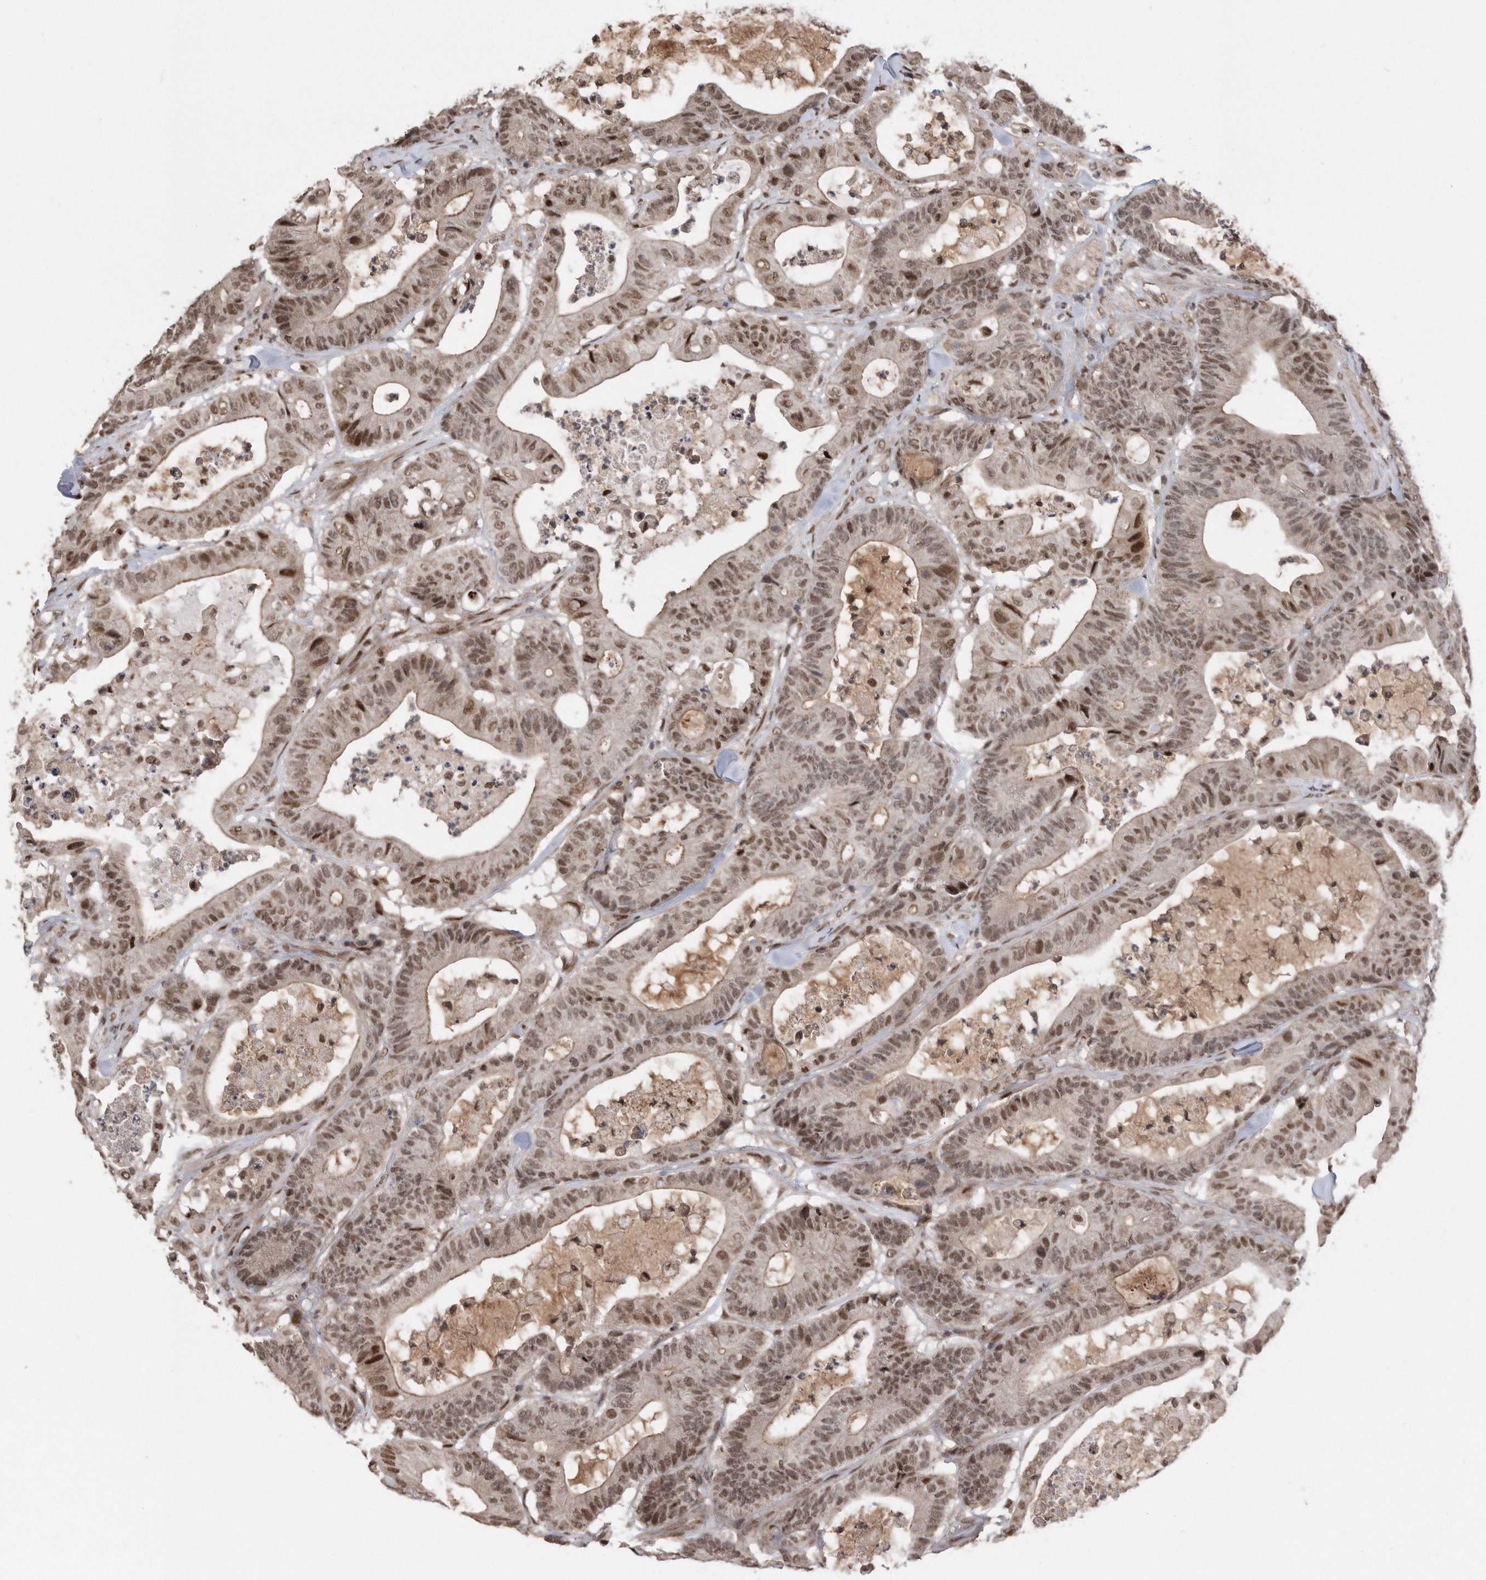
{"staining": {"intensity": "moderate", "quantity": ">75%", "location": "nuclear"}, "tissue": "colorectal cancer", "cell_type": "Tumor cells", "image_type": "cancer", "snomed": [{"axis": "morphology", "description": "Adenocarcinoma, NOS"}, {"axis": "topography", "description": "Colon"}], "caption": "Approximately >75% of tumor cells in human colorectal adenocarcinoma demonstrate moderate nuclear protein expression as visualized by brown immunohistochemical staining.", "gene": "TDRD3", "patient": {"sex": "female", "age": 84}}